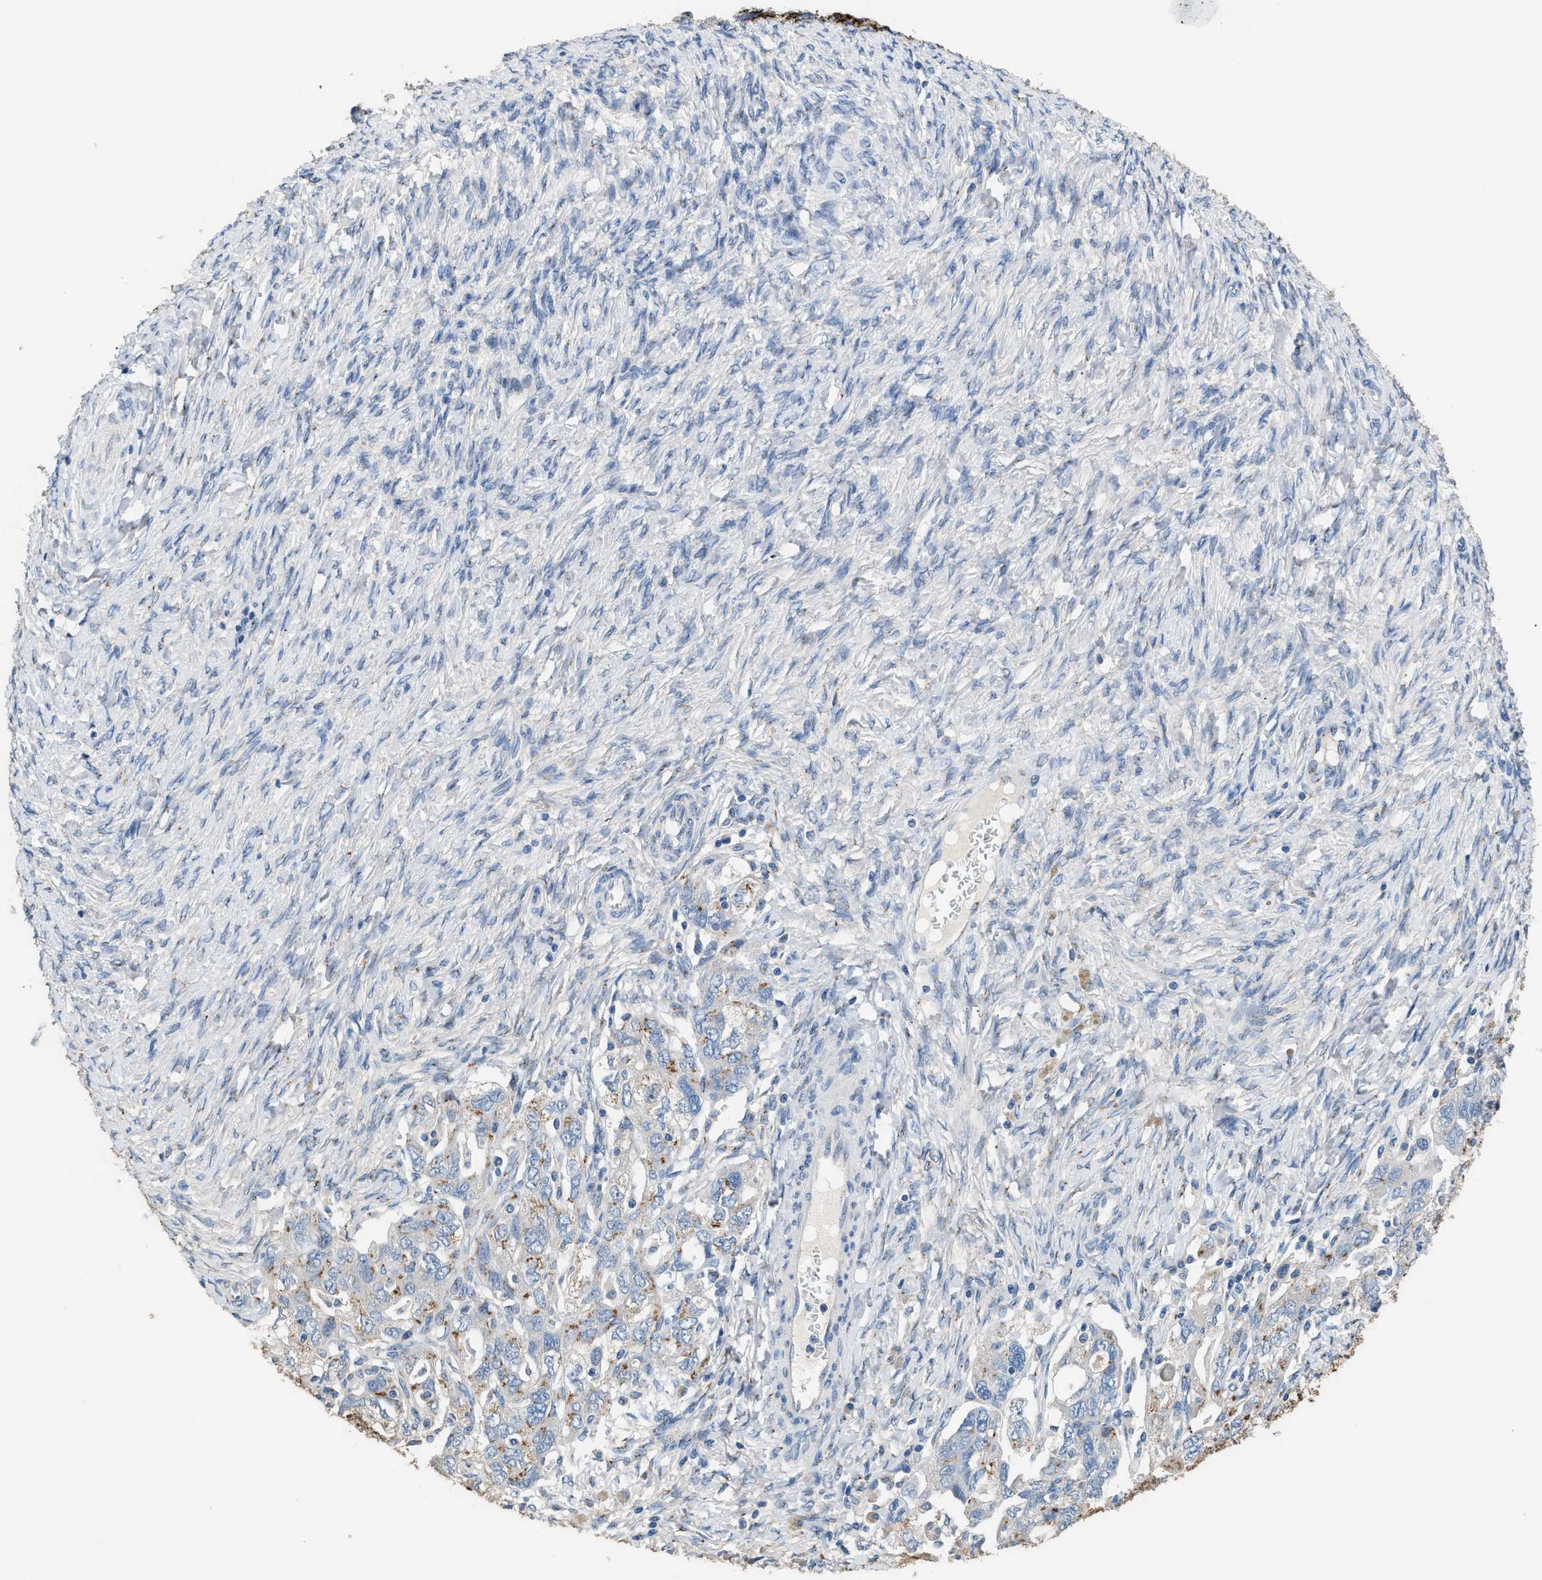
{"staining": {"intensity": "moderate", "quantity": "25%-75%", "location": "cytoplasmic/membranous"}, "tissue": "ovarian cancer", "cell_type": "Tumor cells", "image_type": "cancer", "snomed": [{"axis": "morphology", "description": "Carcinoma, NOS"}, {"axis": "morphology", "description": "Cystadenocarcinoma, serous, NOS"}, {"axis": "topography", "description": "Ovary"}], "caption": "A medium amount of moderate cytoplasmic/membranous expression is seen in about 25%-75% of tumor cells in ovarian cancer (serous cystadenocarcinoma) tissue.", "gene": "GOLM1", "patient": {"sex": "female", "age": 69}}